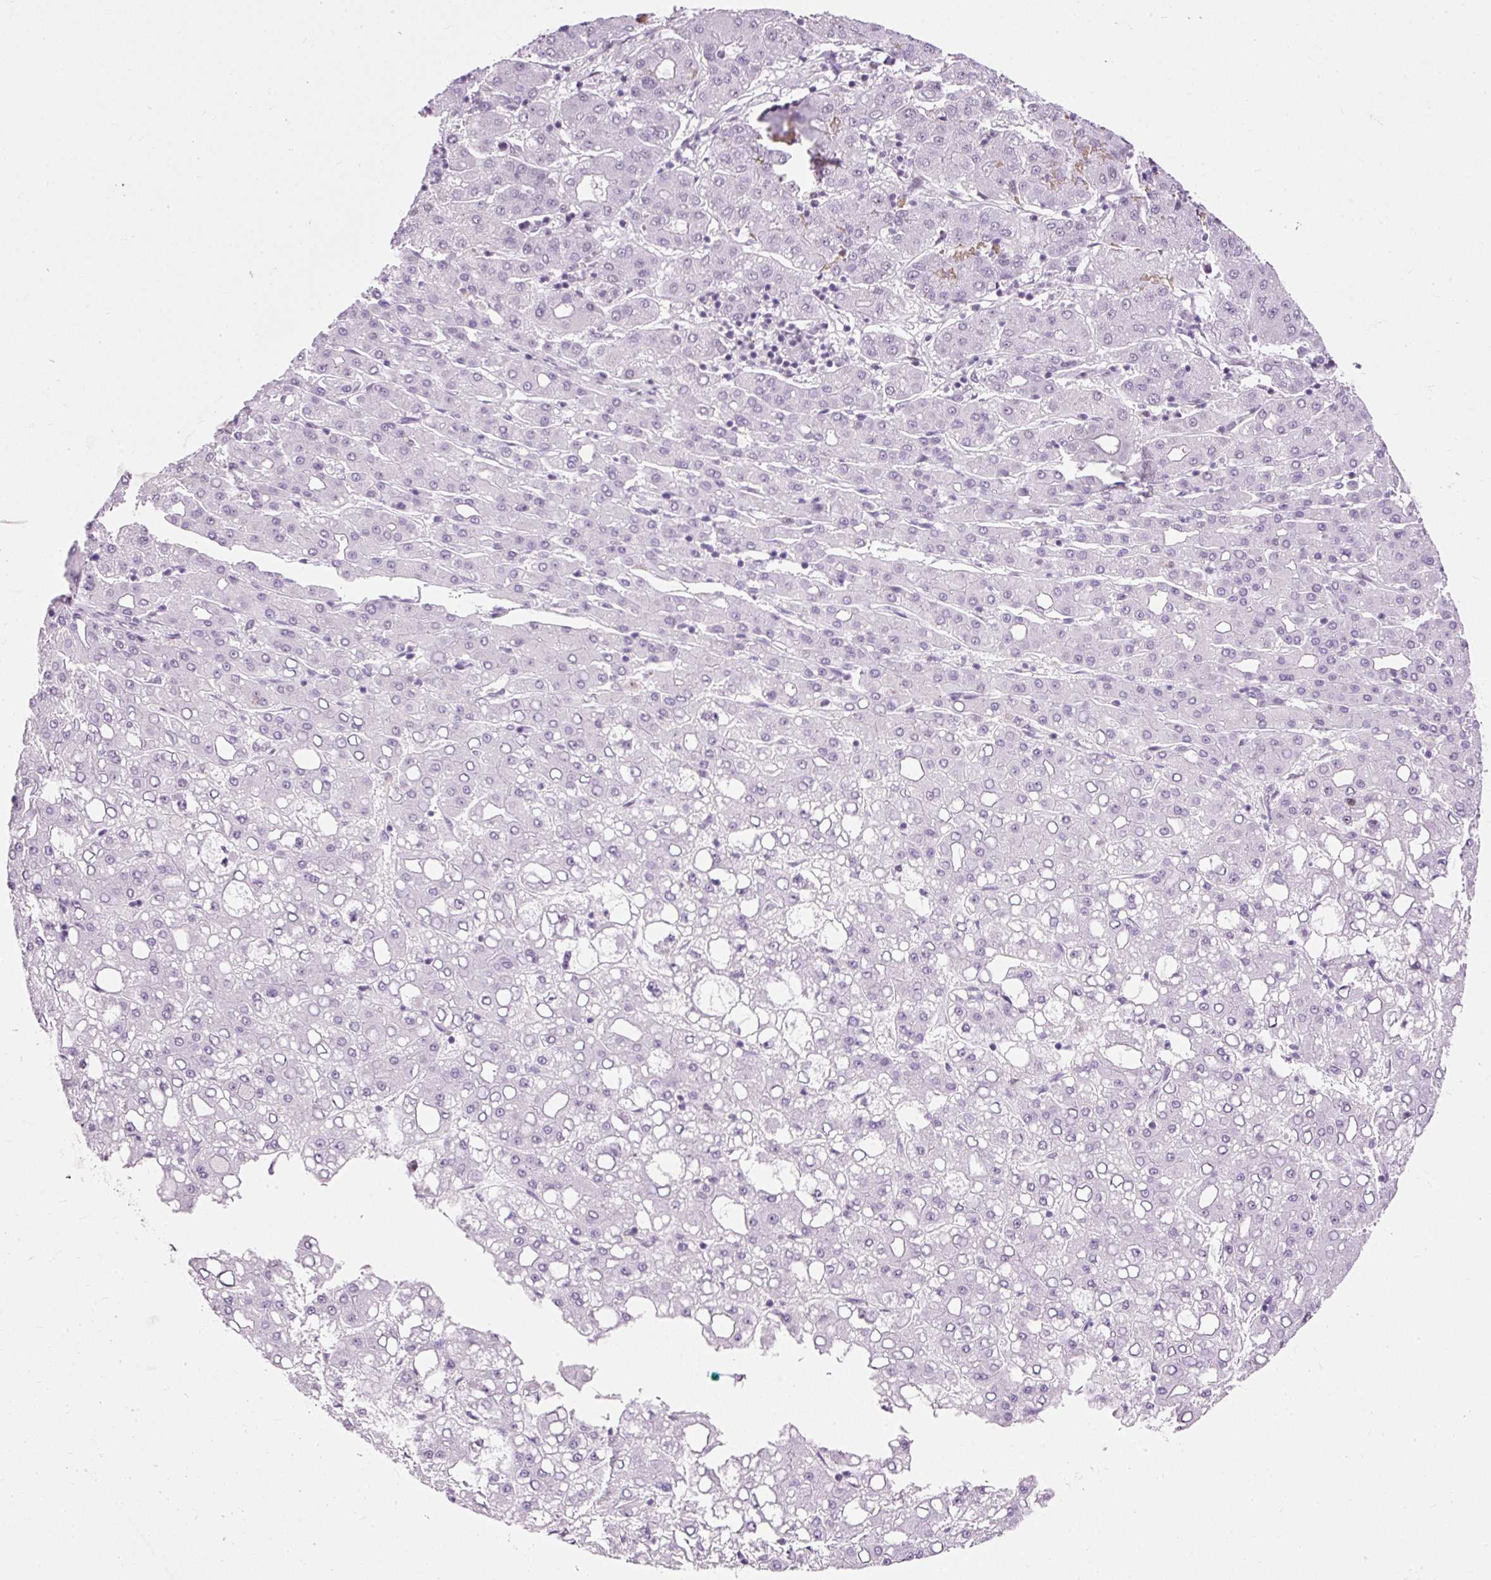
{"staining": {"intensity": "negative", "quantity": "none", "location": "none"}, "tissue": "liver cancer", "cell_type": "Tumor cells", "image_type": "cancer", "snomed": [{"axis": "morphology", "description": "Carcinoma, Hepatocellular, NOS"}, {"axis": "topography", "description": "Liver"}], "caption": "Immunohistochemistry (IHC) histopathology image of hepatocellular carcinoma (liver) stained for a protein (brown), which demonstrates no staining in tumor cells.", "gene": "PDE6B", "patient": {"sex": "male", "age": 65}}